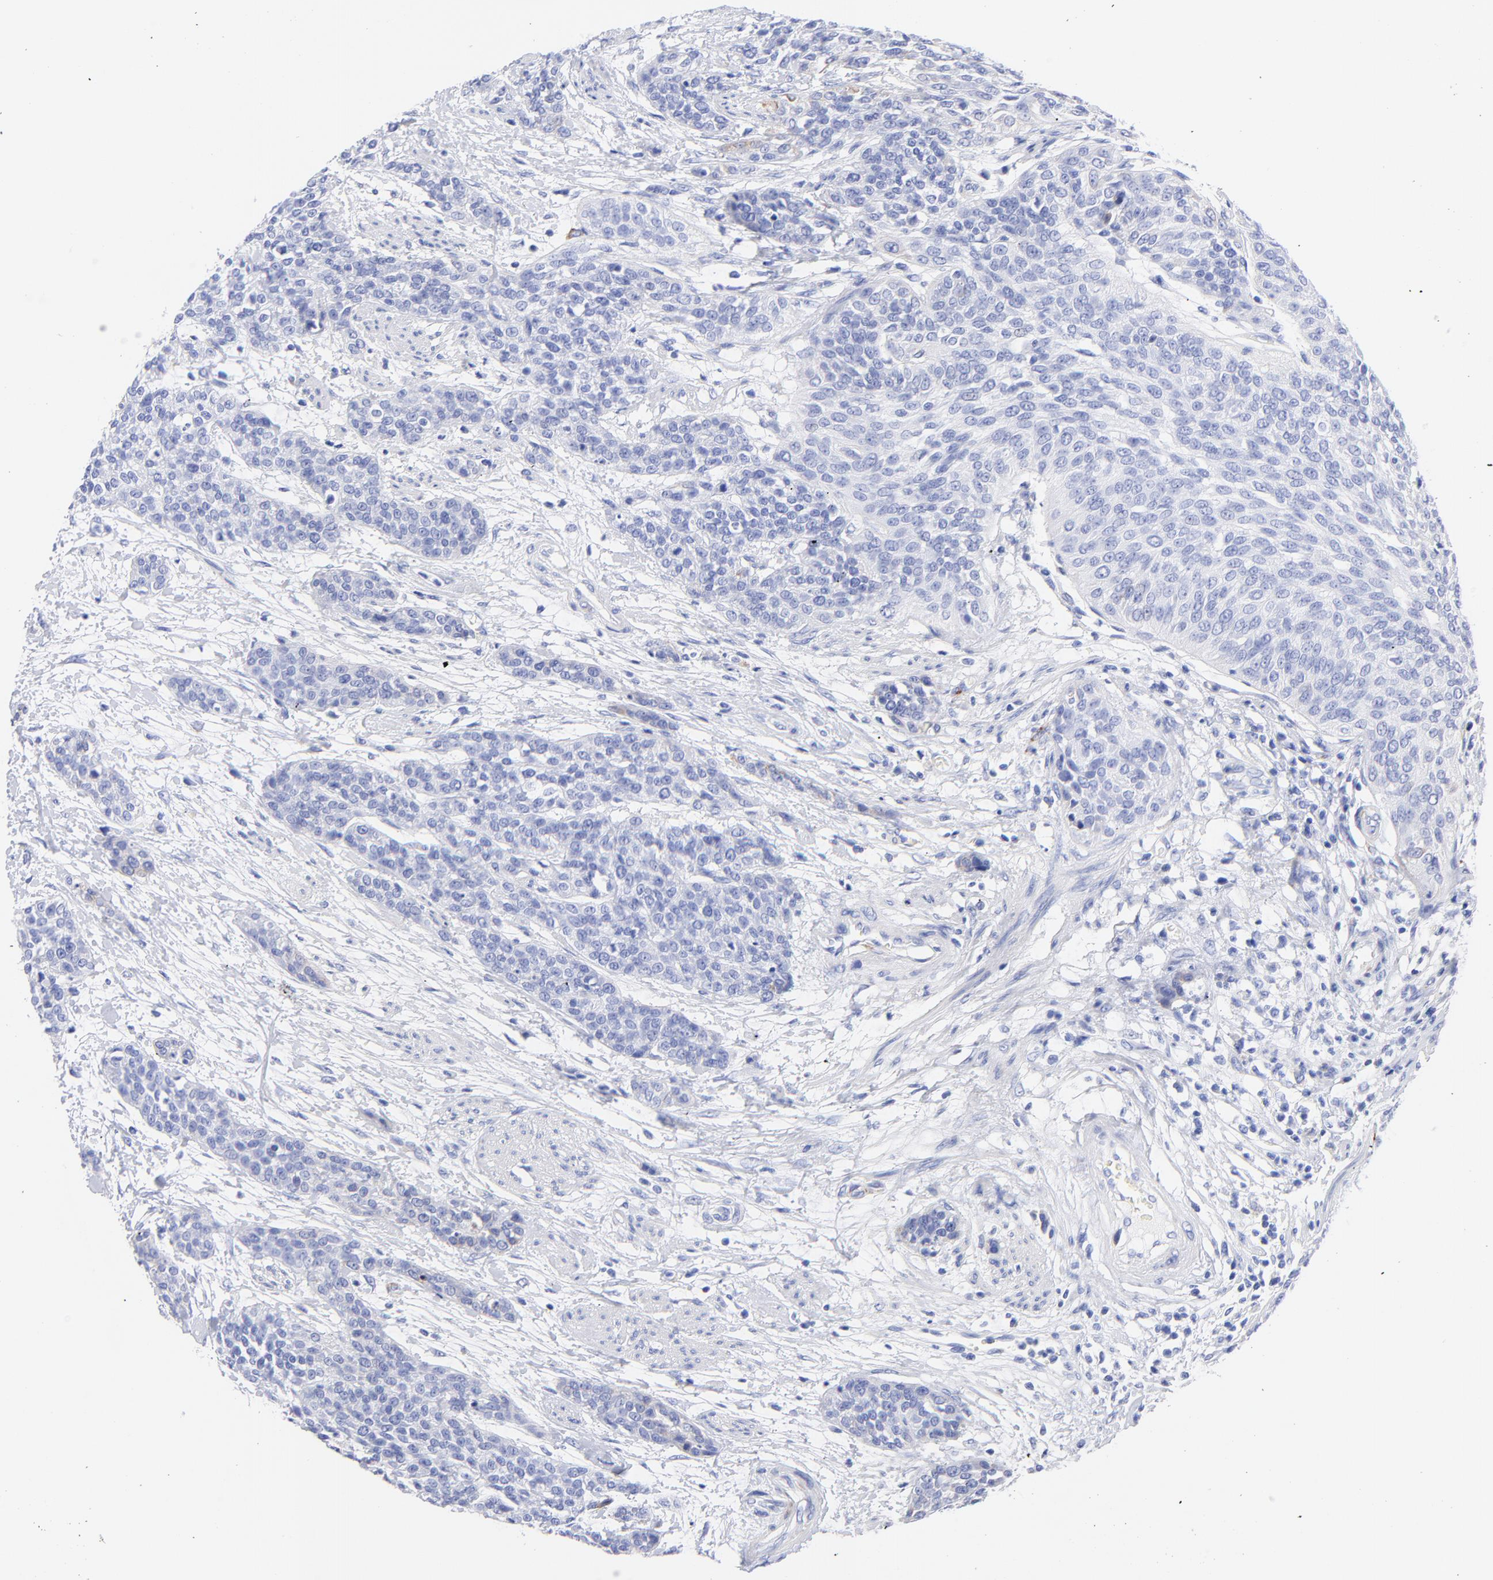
{"staining": {"intensity": "weak", "quantity": "<25%", "location": "cytoplasmic/membranous"}, "tissue": "urothelial cancer", "cell_type": "Tumor cells", "image_type": "cancer", "snomed": [{"axis": "morphology", "description": "Urothelial carcinoma, High grade"}, {"axis": "topography", "description": "Urinary bladder"}], "caption": "A micrograph of human urothelial cancer is negative for staining in tumor cells.", "gene": "C1QTNF6", "patient": {"sex": "male", "age": 56}}